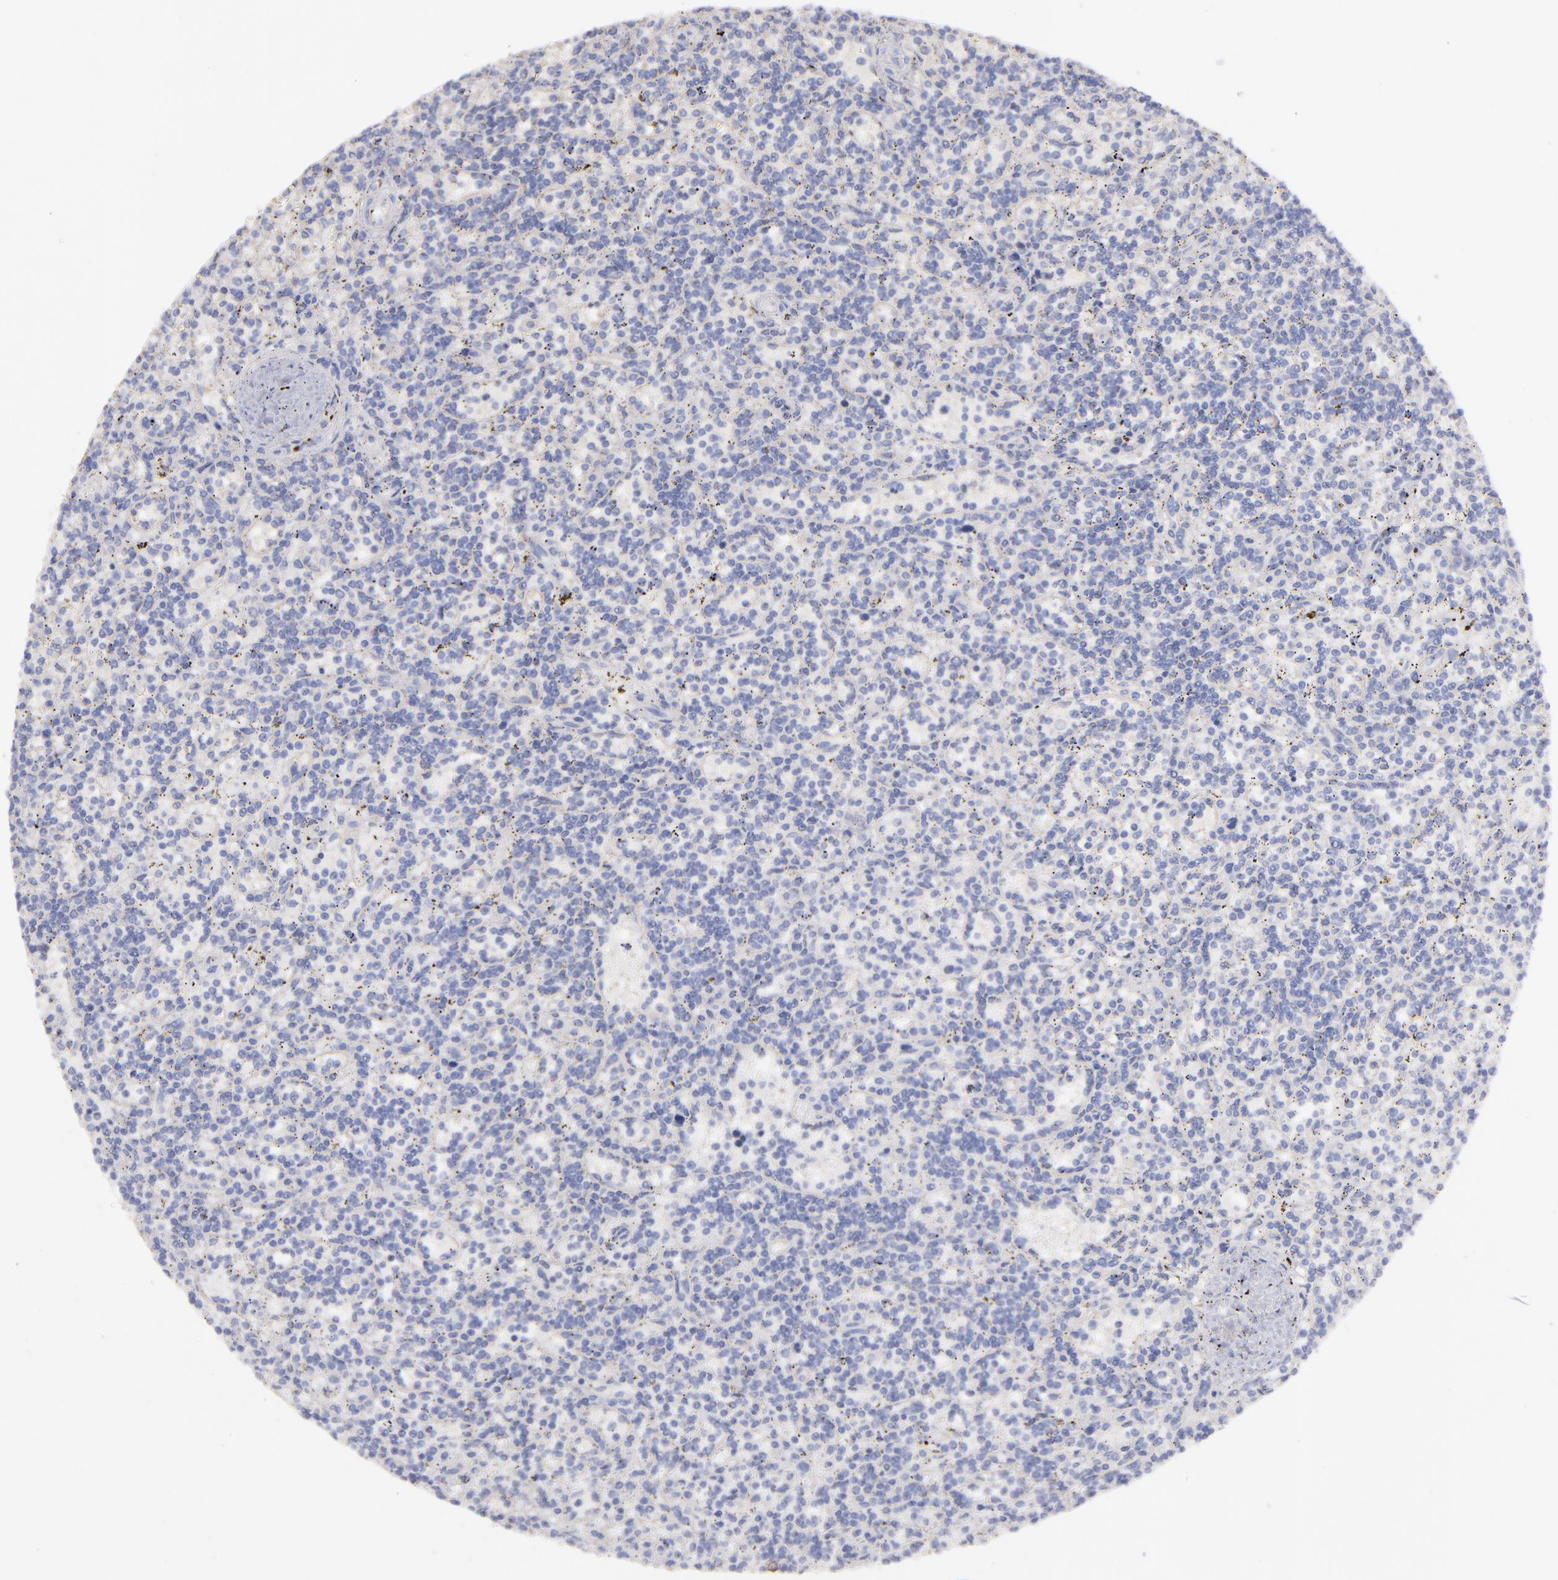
{"staining": {"intensity": "negative", "quantity": "none", "location": "none"}, "tissue": "lymphoma", "cell_type": "Tumor cells", "image_type": "cancer", "snomed": [{"axis": "morphology", "description": "Malignant lymphoma, non-Hodgkin's type, Low grade"}, {"axis": "topography", "description": "Spleen"}], "caption": "A high-resolution micrograph shows immunohistochemistry staining of lymphoma, which shows no significant positivity in tumor cells. The staining is performed using DAB (3,3'-diaminobenzidine) brown chromogen with nuclei counter-stained in using hematoxylin.", "gene": "MAP2K2", "patient": {"sex": "male", "age": 73}}